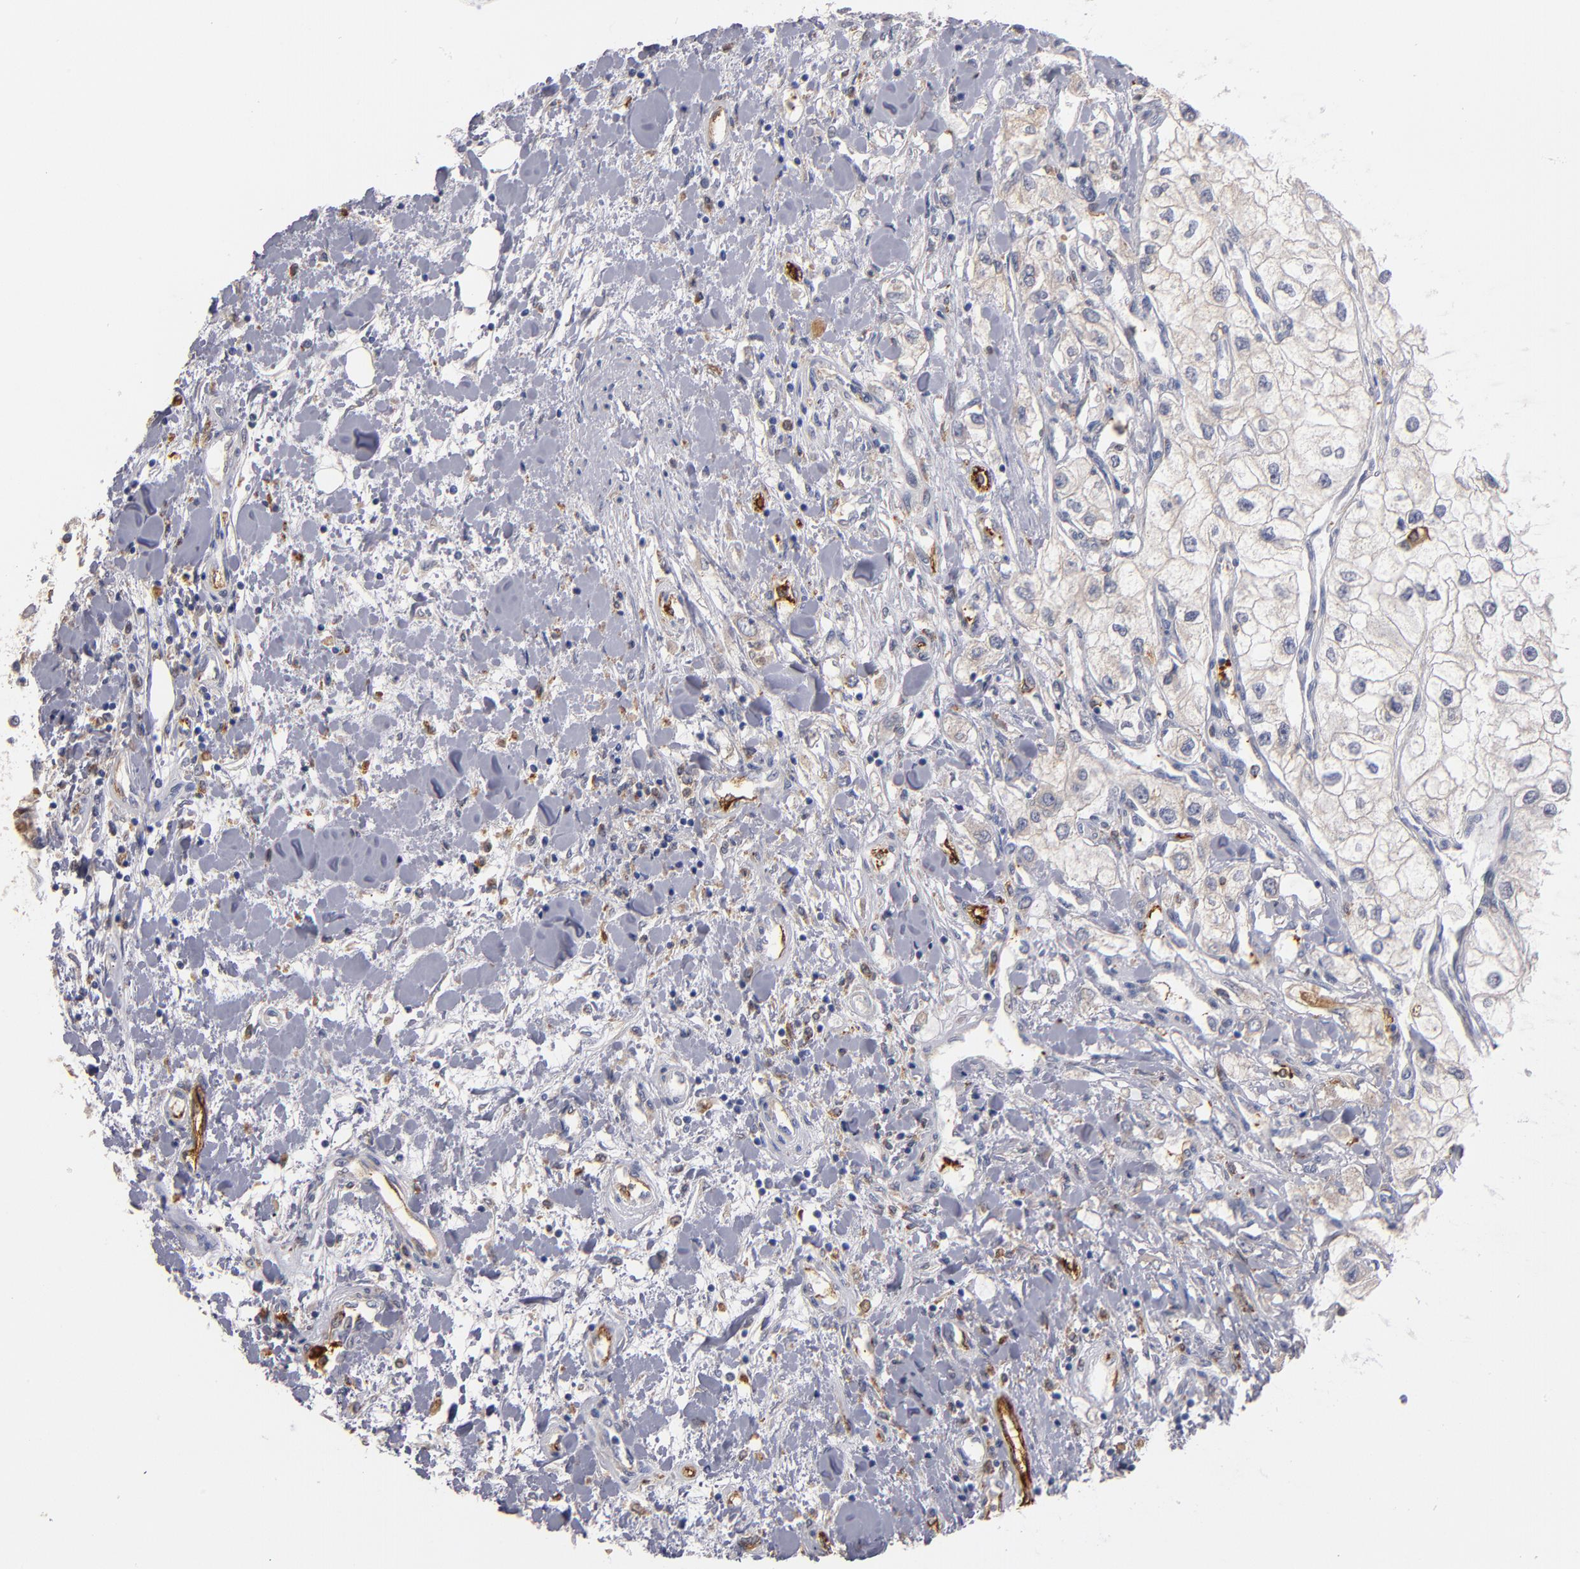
{"staining": {"intensity": "weak", "quantity": "<25%", "location": "cytoplasmic/membranous"}, "tissue": "renal cancer", "cell_type": "Tumor cells", "image_type": "cancer", "snomed": [{"axis": "morphology", "description": "Adenocarcinoma, NOS"}, {"axis": "topography", "description": "Kidney"}], "caption": "The immunohistochemistry micrograph has no significant staining in tumor cells of renal cancer tissue.", "gene": "SELP", "patient": {"sex": "male", "age": 57}}